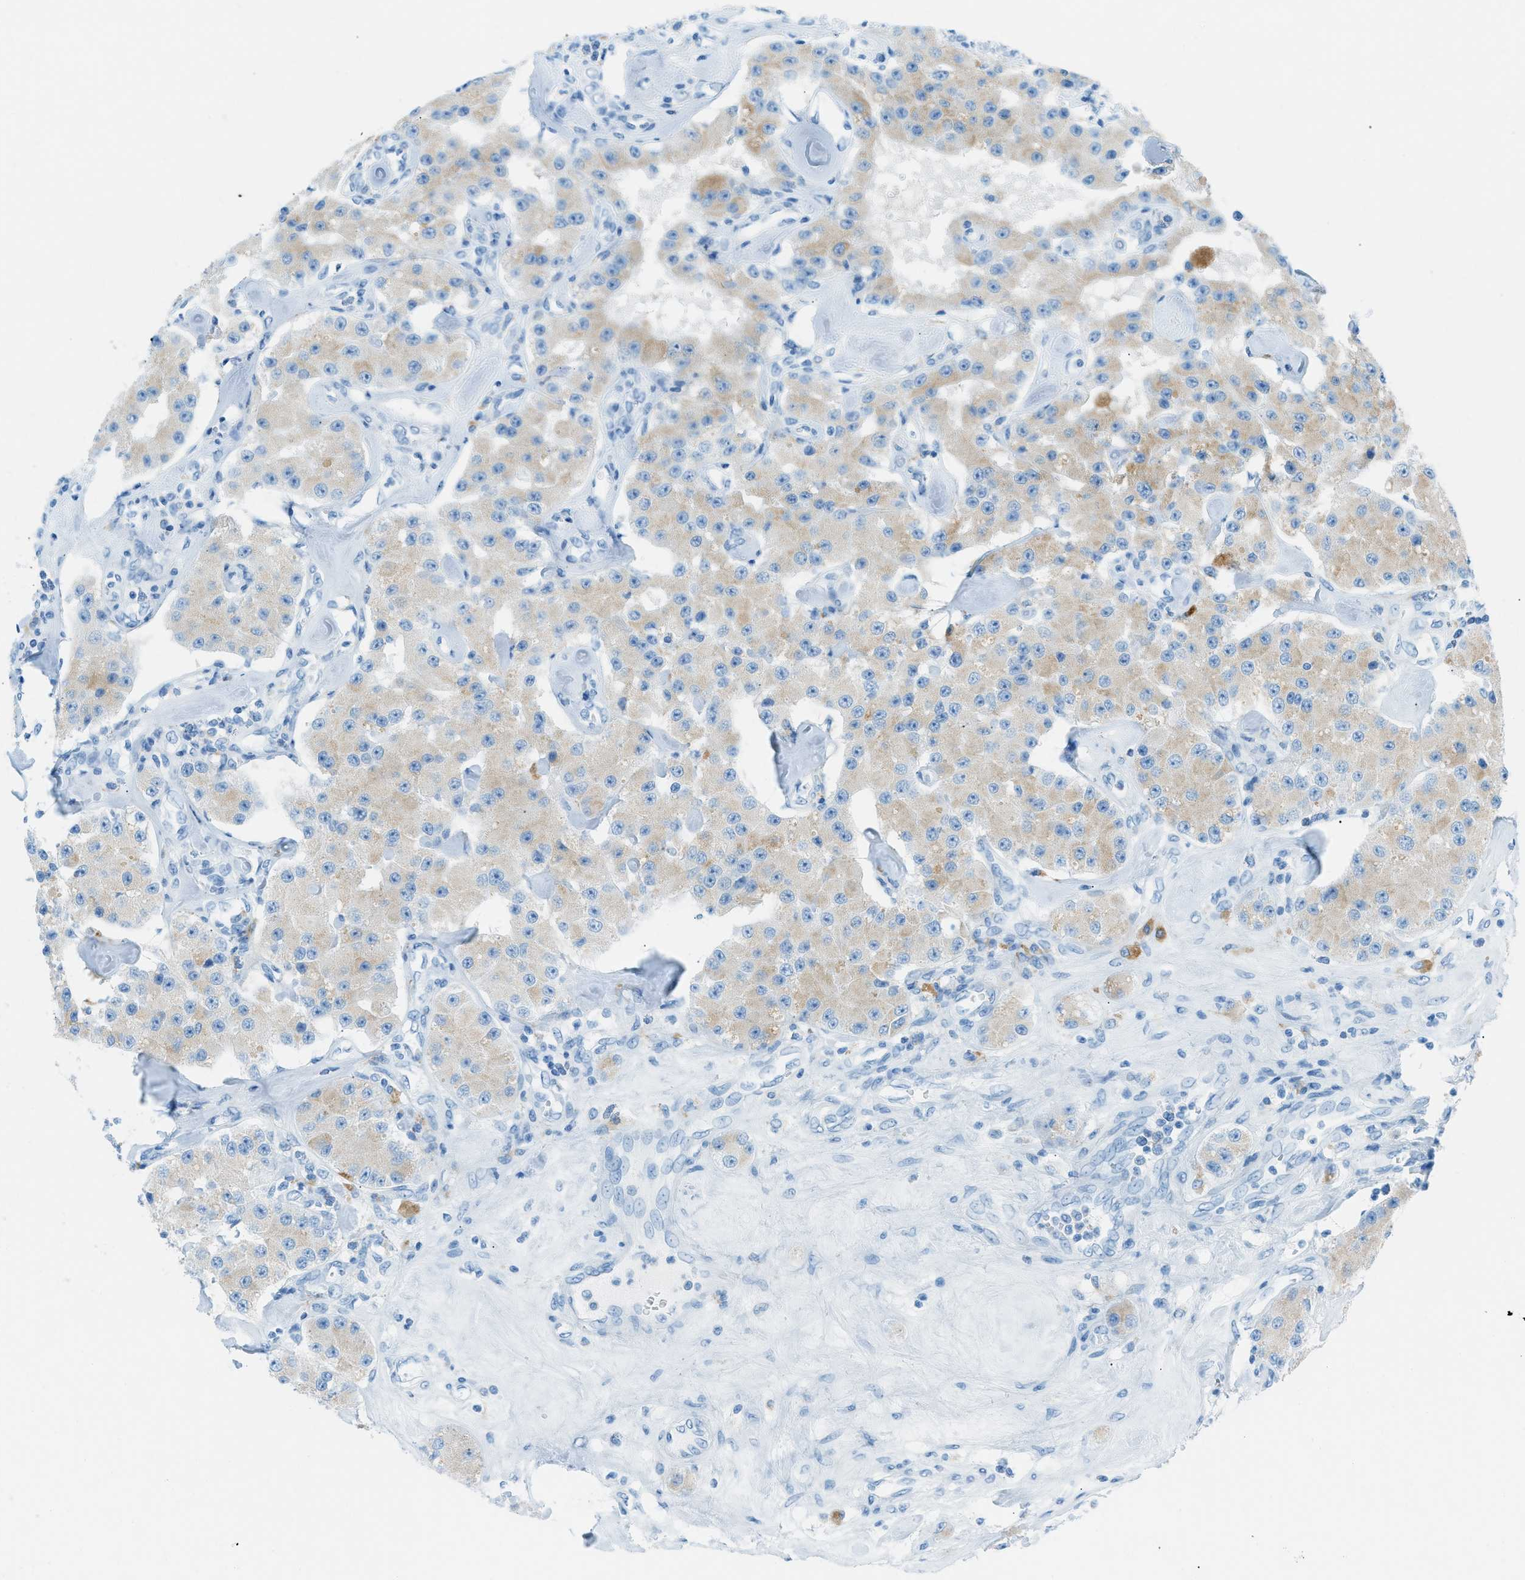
{"staining": {"intensity": "weak", "quantity": "<25%", "location": "cytoplasmic/membranous"}, "tissue": "carcinoid", "cell_type": "Tumor cells", "image_type": "cancer", "snomed": [{"axis": "morphology", "description": "Carcinoid, malignant, NOS"}, {"axis": "topography", "description": "Pancreas"}], "caption": "The histopathology image demonstrates no significant staining in tumor cells of malignant carcinoid.", "gene": "C21orf62", "patient": {"sex": "male", "age": 41}}